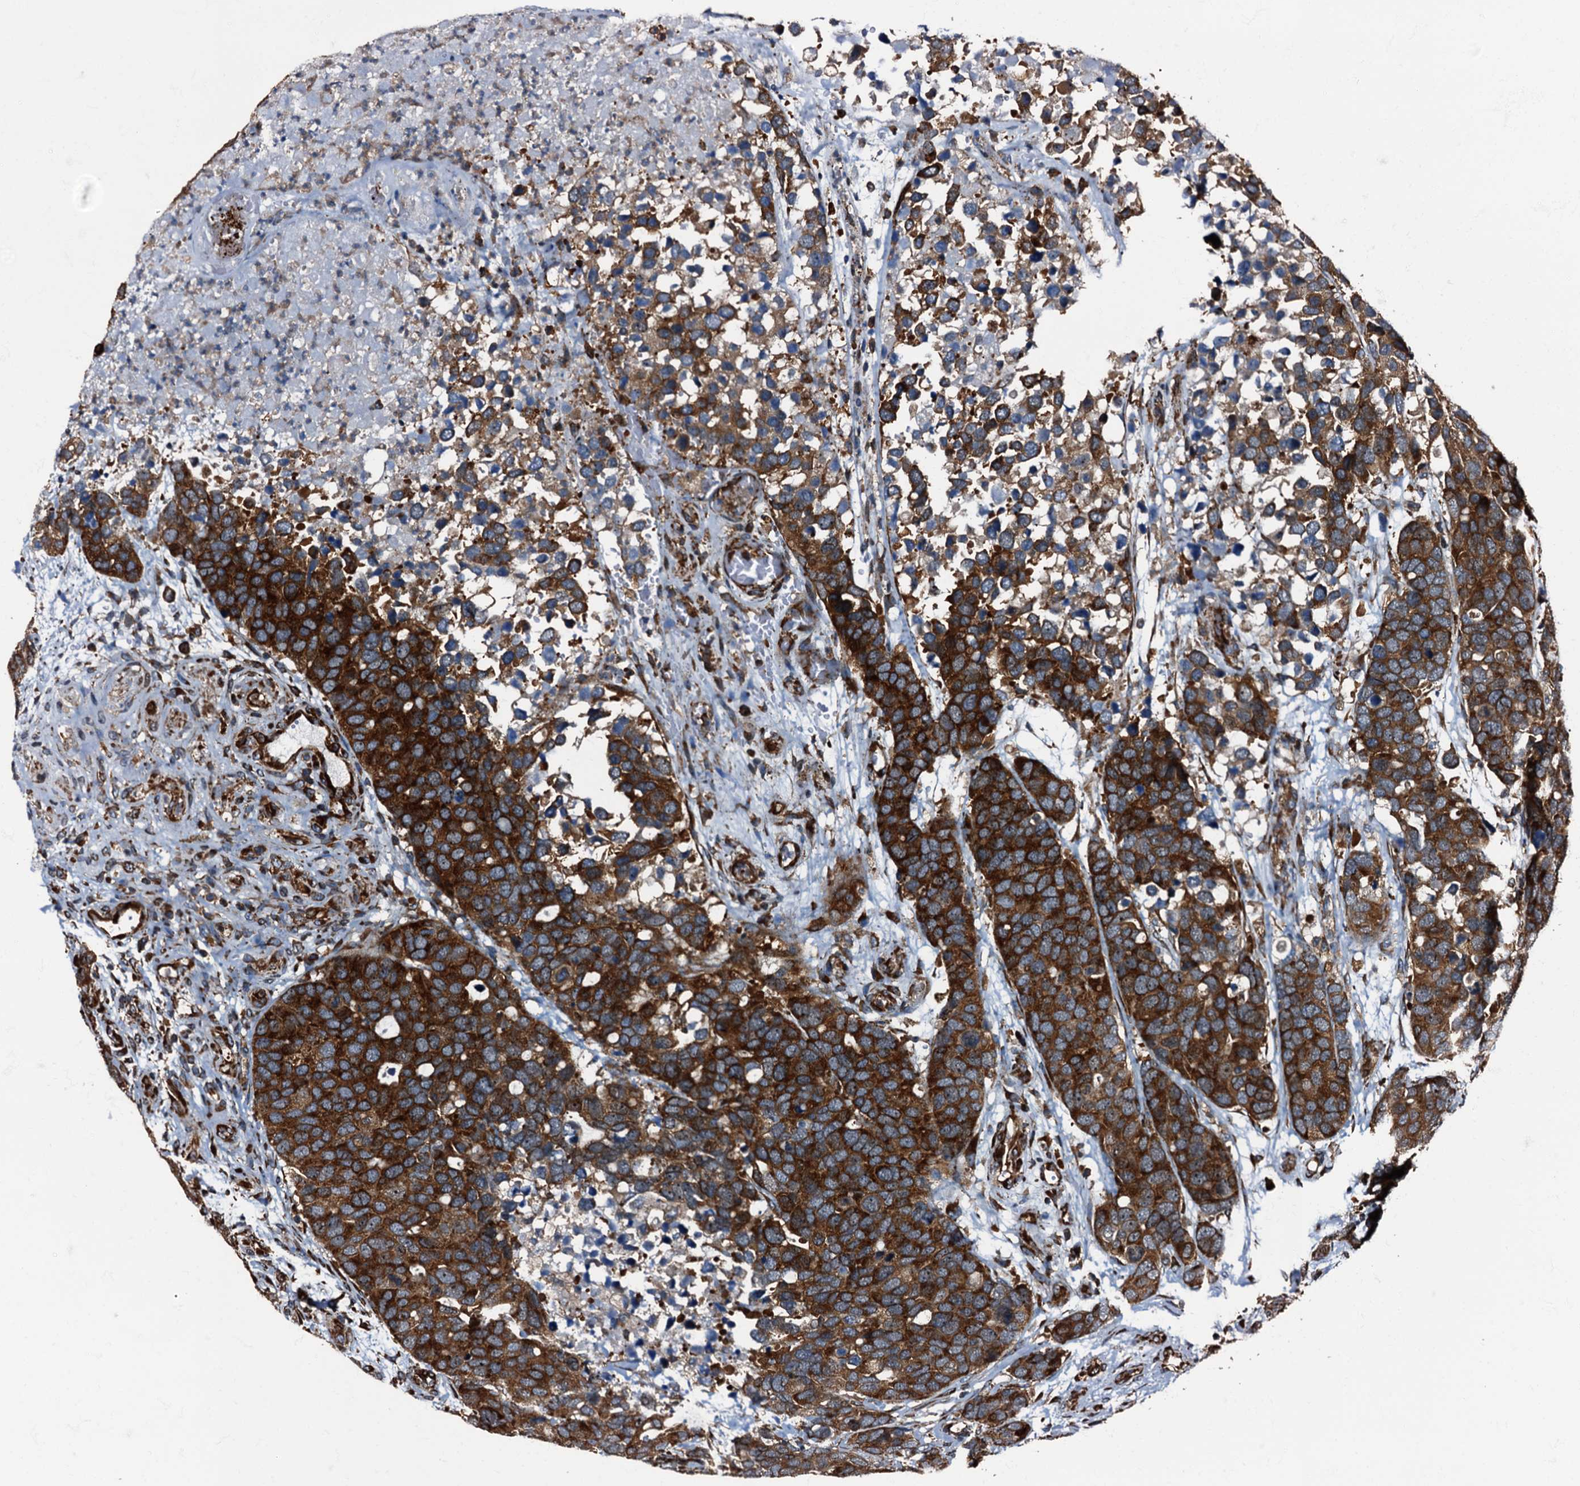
{"staining": {"intensity": "strong", "quantity": ">75%", "location": "cytoplasmic/membranous"}, "tissue": "breast cancer", "cell_type": "Tumor cells", "image_type": "cancer", "snomed": [{"axis": "morphology", "description": "Duct carcinoma"}, {"axis": "topography", "description": "Breast"}], "caption": "Human breast invasive ductal carcinoma stained with a protein marker shows strong staining in tumor cells.", "gene": "ATP2C1", "patient": {"sex": "female", "age": 83}}